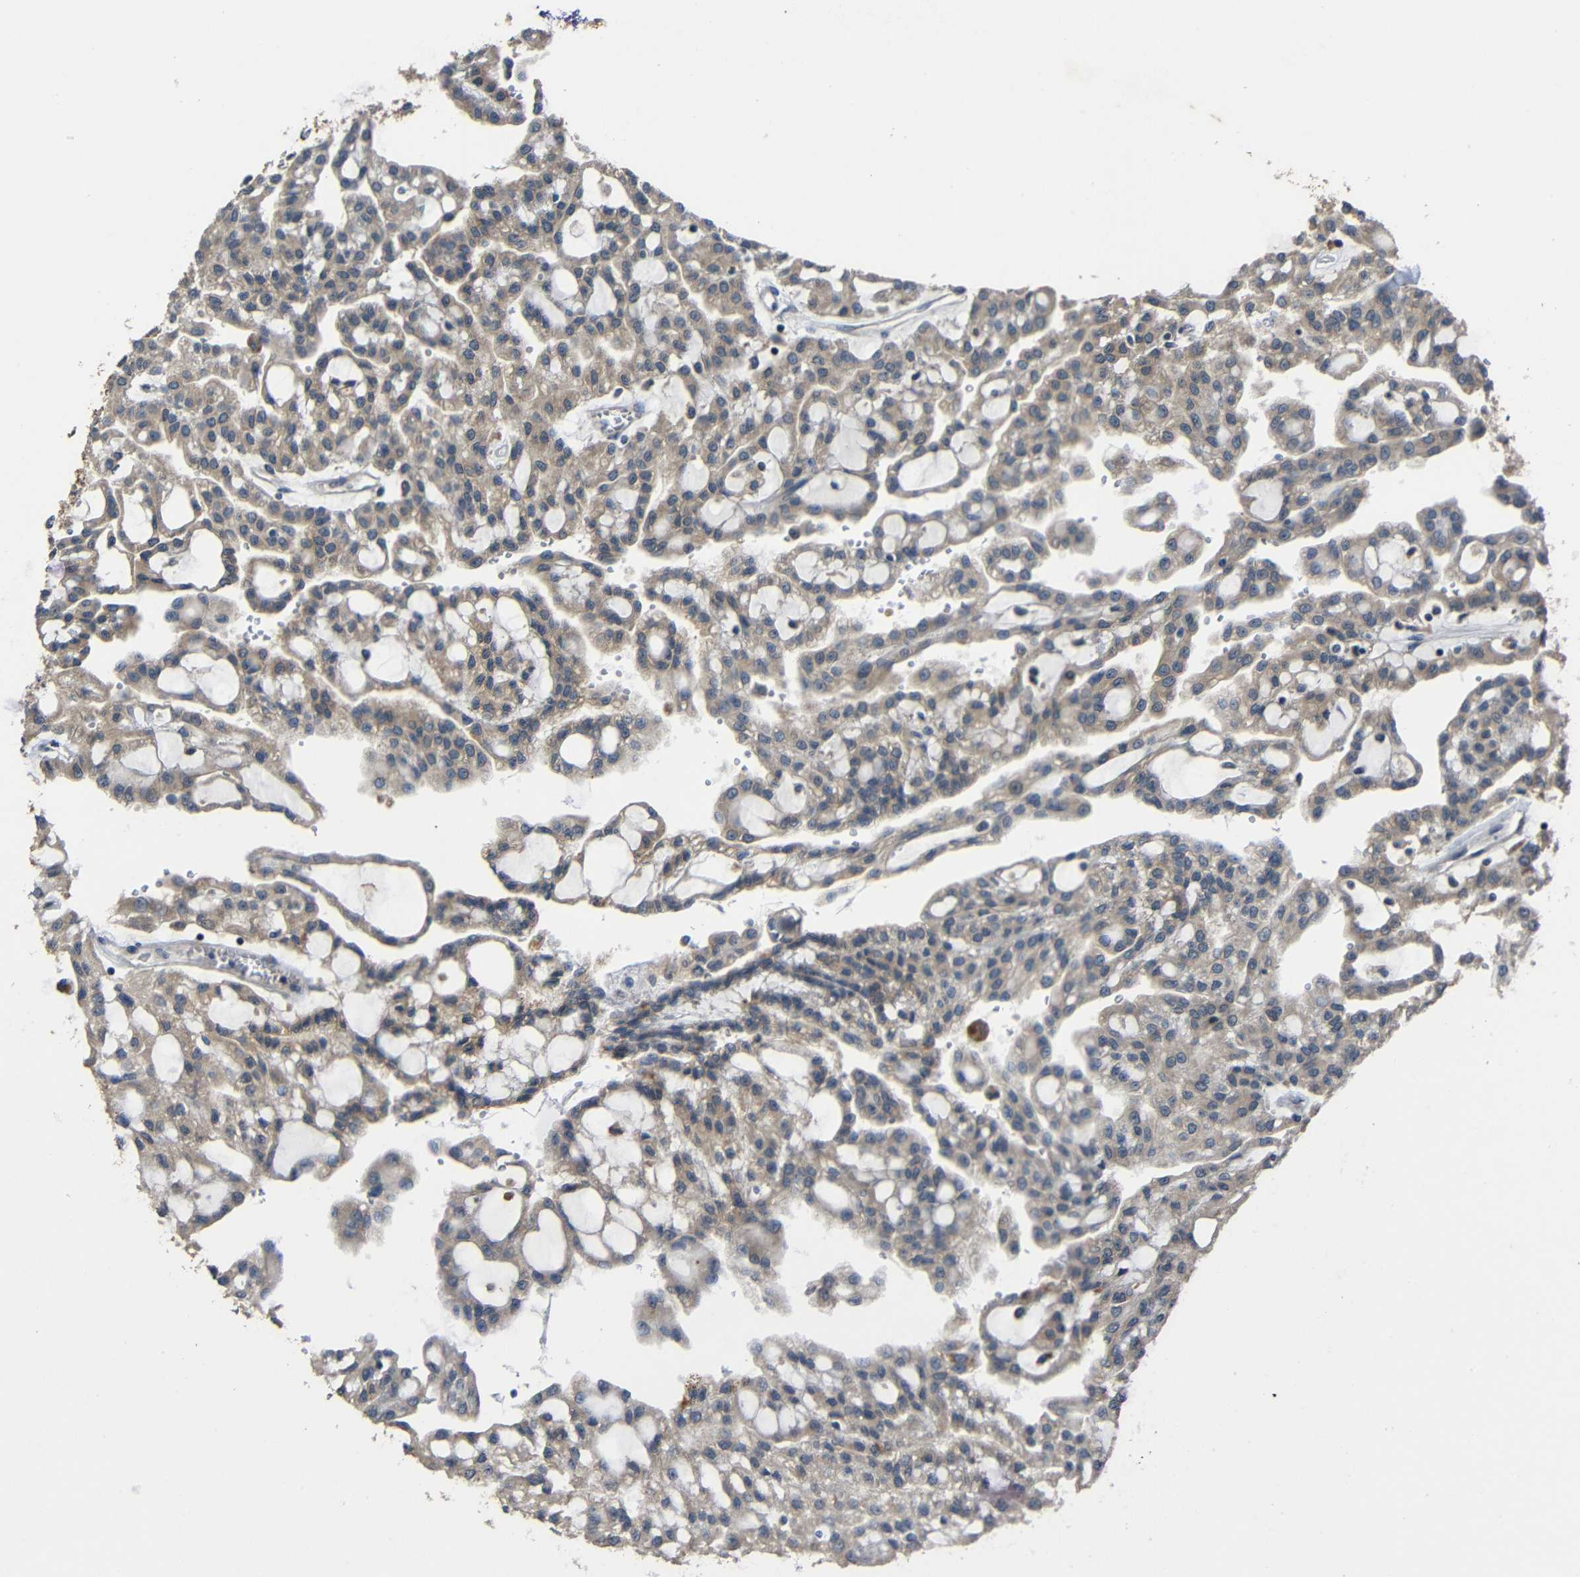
{"staining": {"intensity": "weak", "quantity": ">75%", "location": "cytoplasmic/membranous"}, "tissue": "renal cancer", "cell_type": "Tumor cells", "image_type": "cancer", "snomed": [{"axis": "morphology", "description": "Adenocarcinoma, NOS"}, {"axis": "topography", "description": "Kidney"}], "caption": "Human renal cancer stained with a protein marker reveals weak staining in tumor cells.", "gene": "C6orf89", "patient": {"sex": "male", "age": 63}}